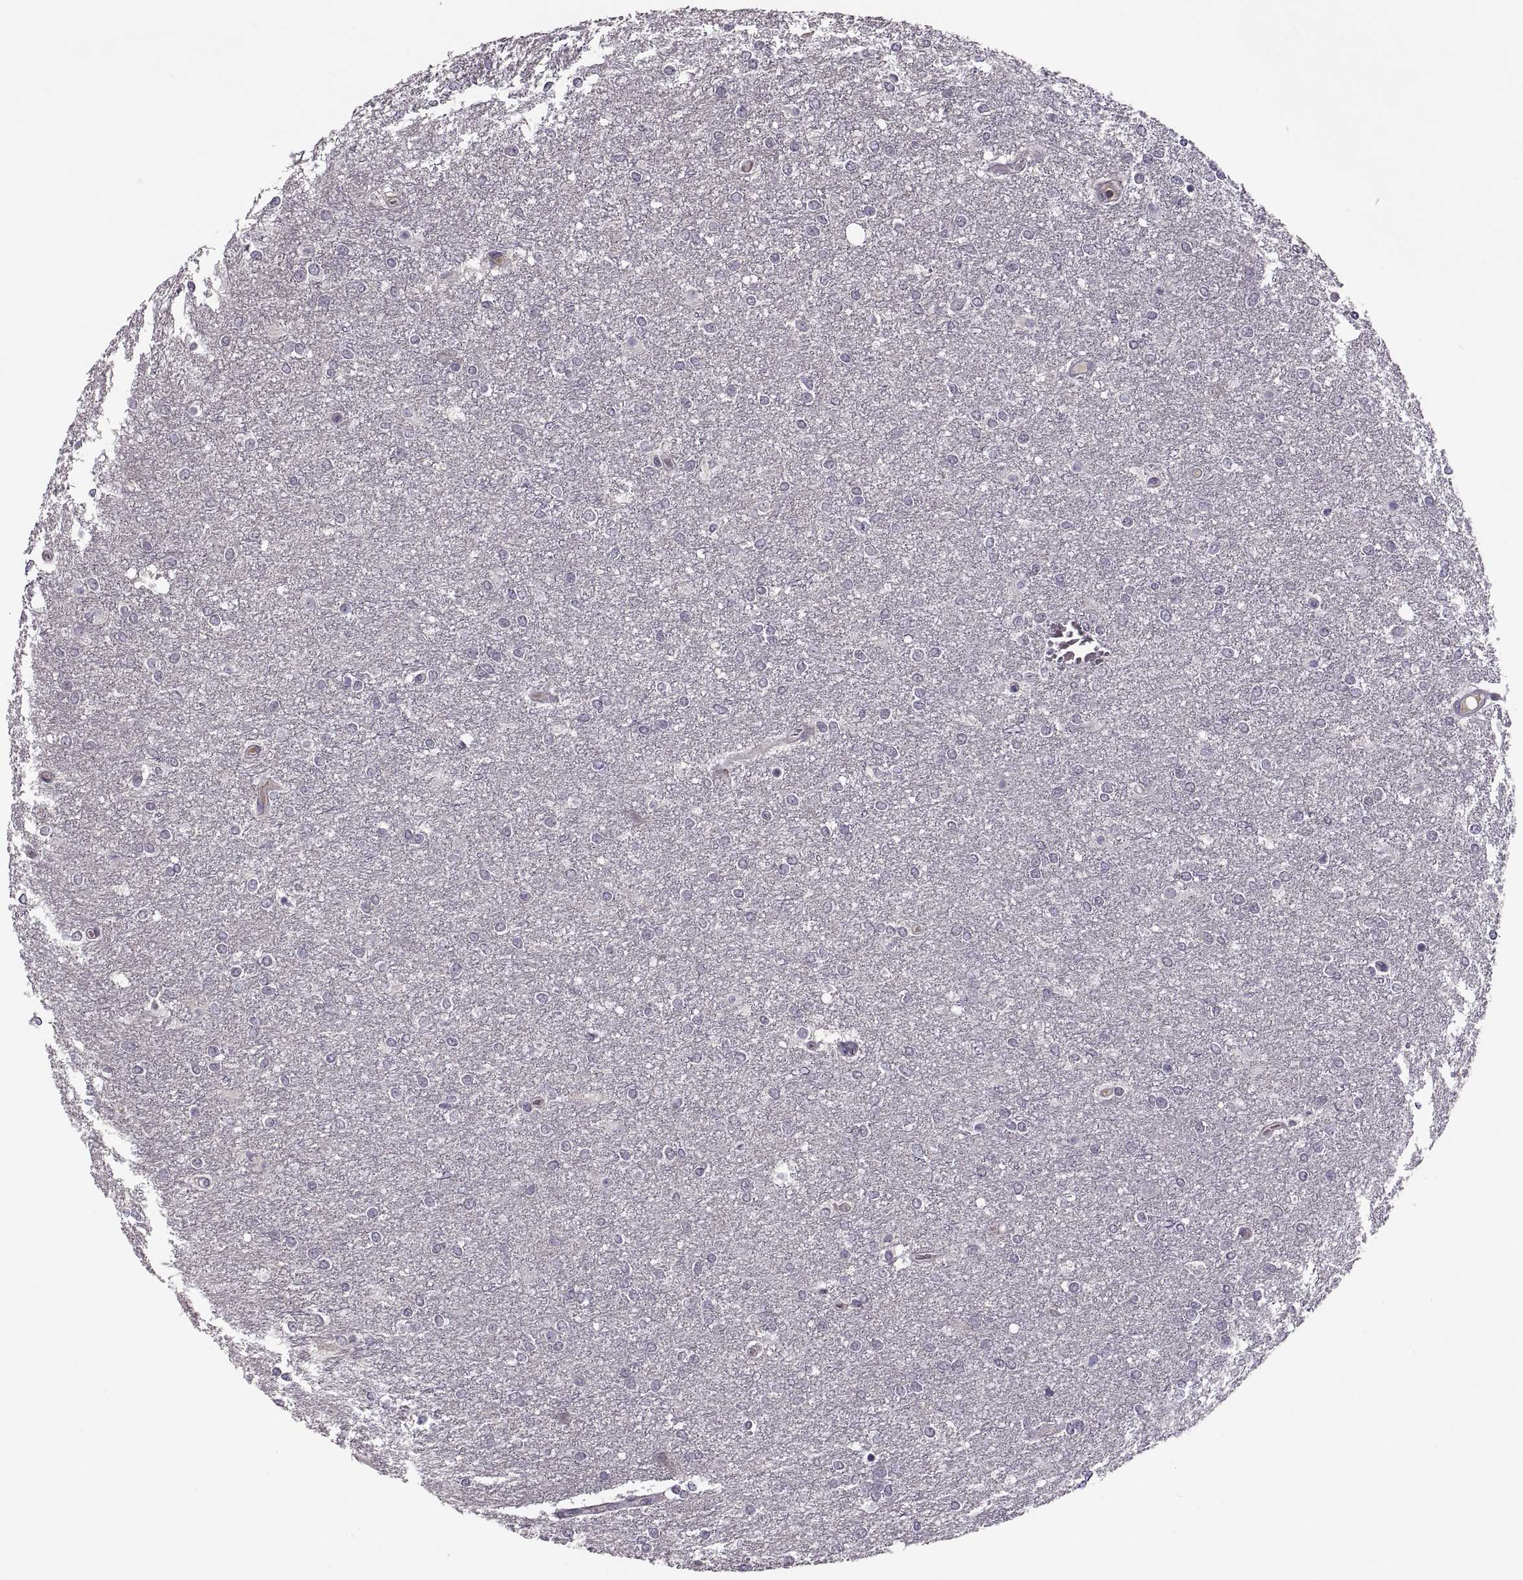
{"staining": {"intensity": "negative", "quantity": "none", "location": "none"}, "tissue": "glioma", "cell_type": "Tumor cells", "image_type": "cancer", "snomed": [{"axis": "morphology", "description": "Glioma, malignant, High grade"}, {"axis": "topography", "description": "Brain"}], "caption": "This is an IHC photomicrograph of glioma. There is no staining in tumor cells.", "gene": "CACNA1F", "patient": {"sex": "female", "age": 61}}